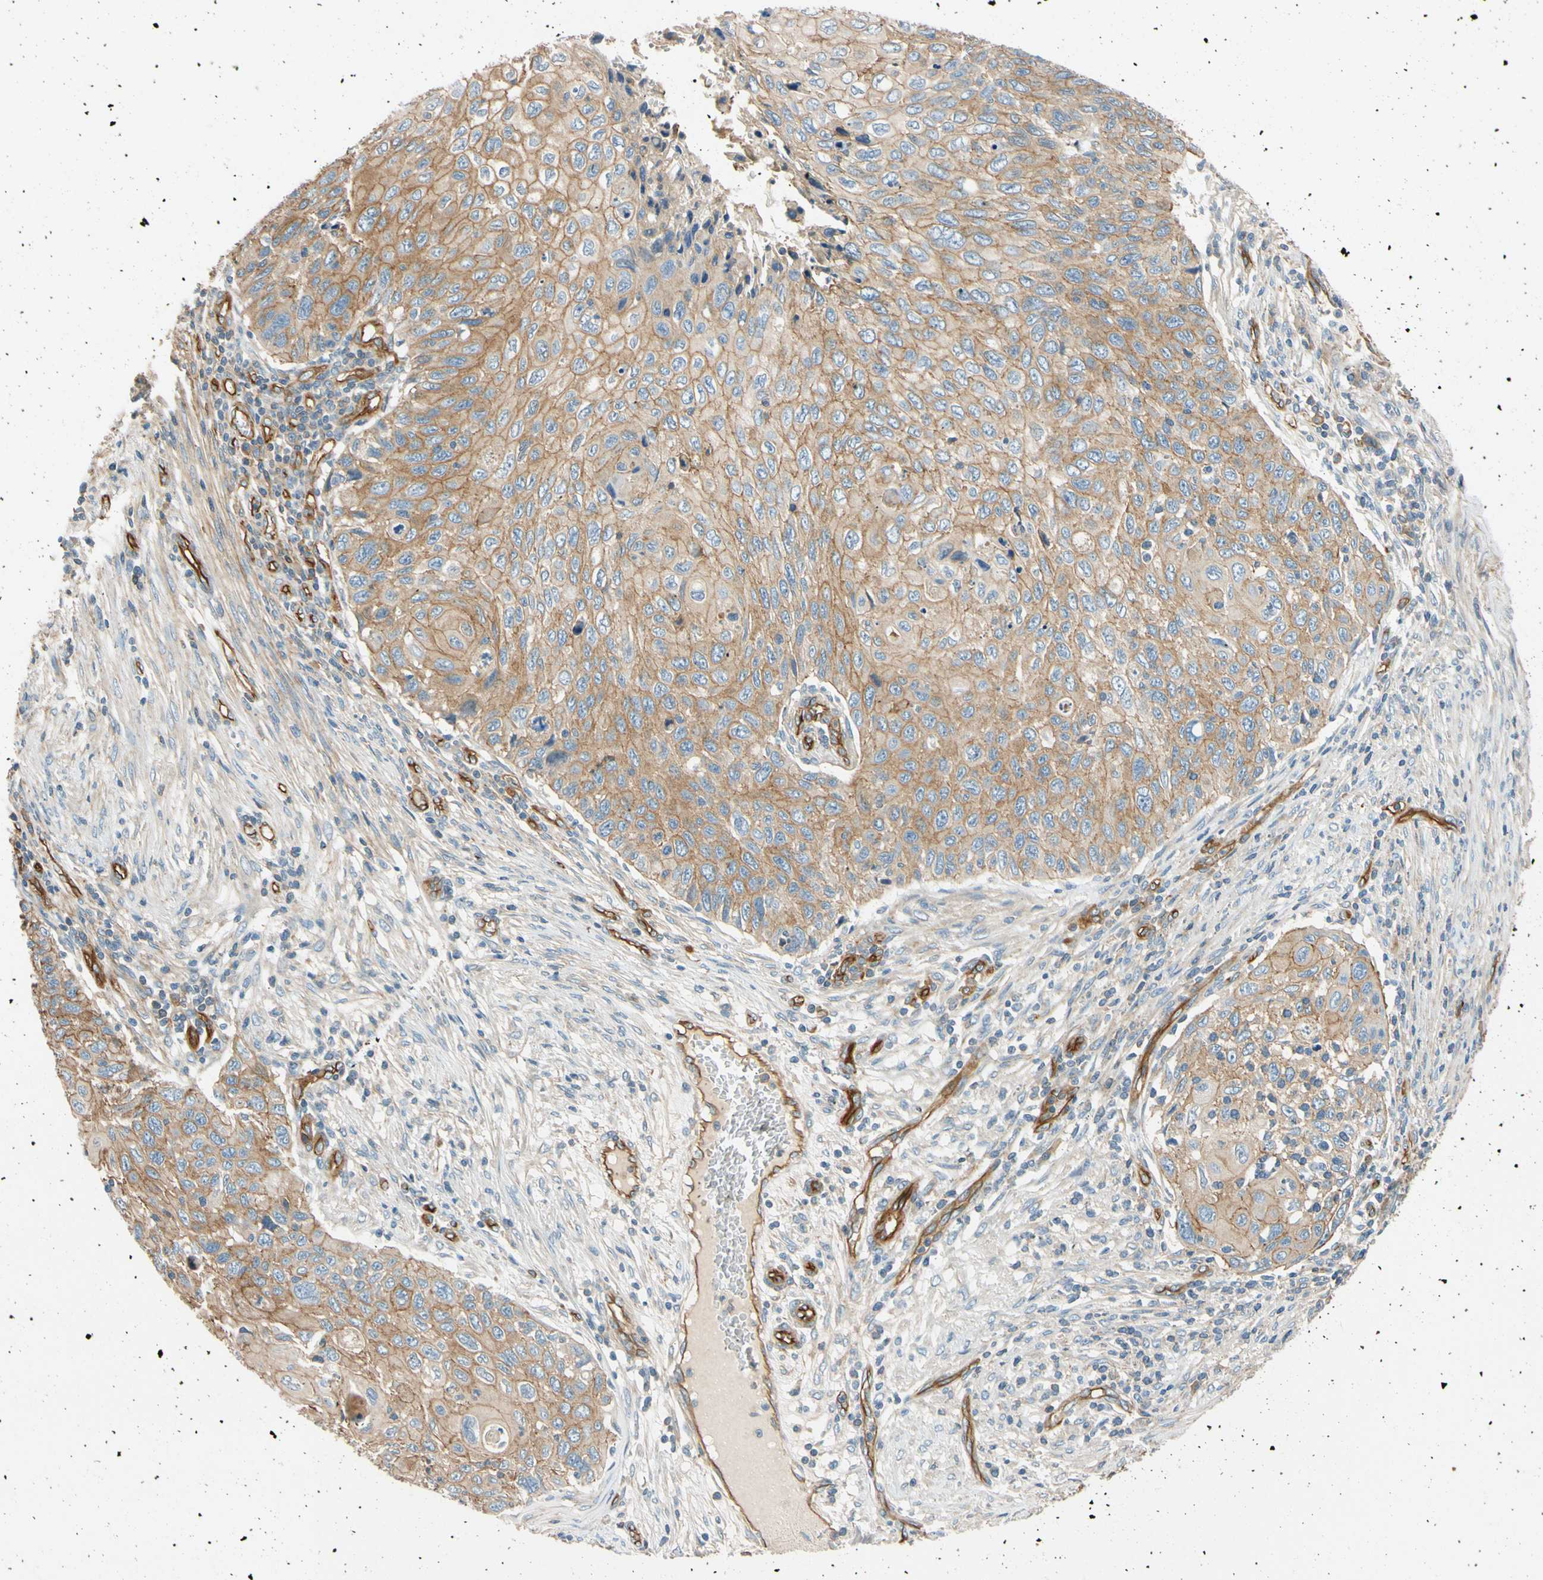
{"staining": {"intensity": "moderate", "quantity": "25%-75%", "location": "cytoplasmic/membranous"}, "tissue": "cervical cancer", "cell_type": "Tumor cells", "image_type": "cancer", "snomed": [{"axis": "morphology", "description": "Squamous cell carcinoma, NOS"}, {"axis": "topography", "description": "Cervix"}], "caption": "Protein expression analysis of human cervical cancer reveals moderate cytoplasmic/membranous staining in approximately 25%-75% of tumor cells.", "gene": "SPTAN1", "patient": {"sex": "female", "age": 70}}